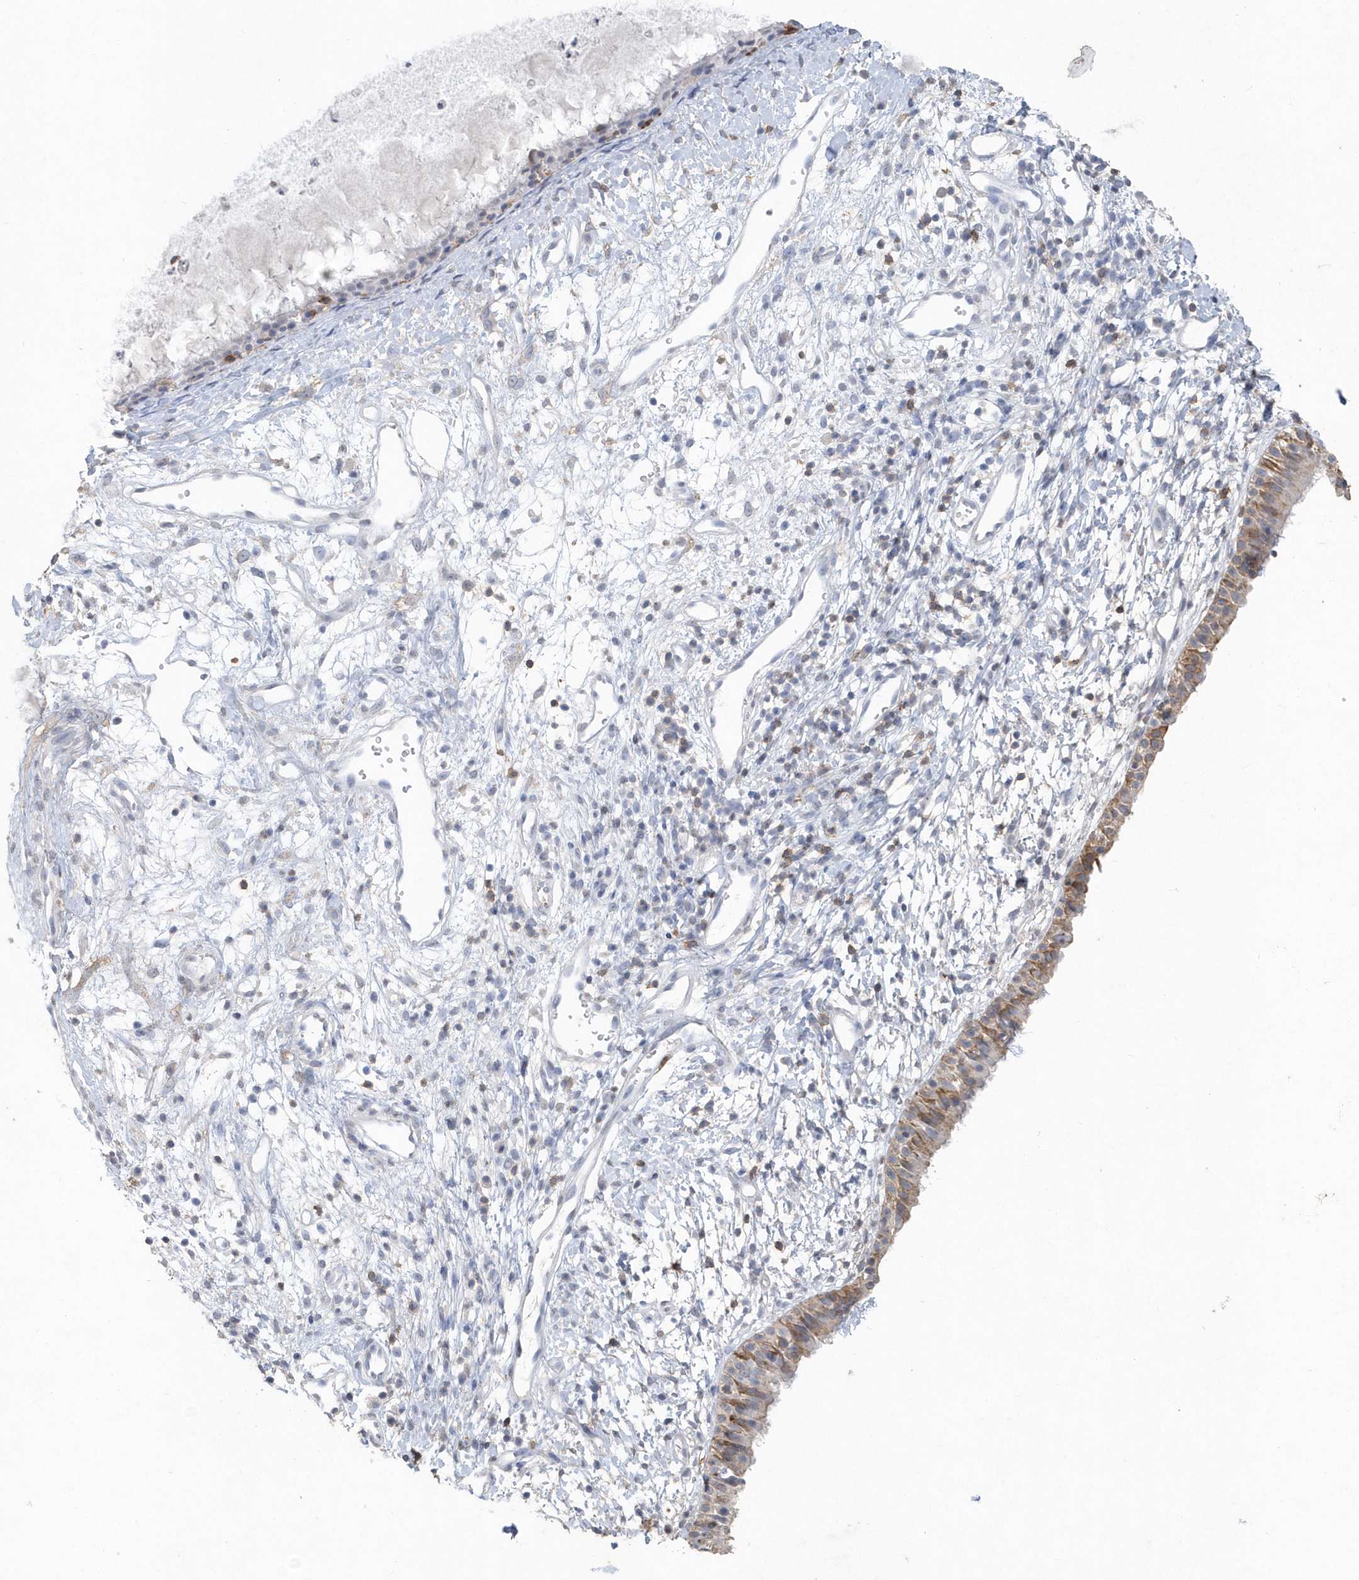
{"staining": {"intensity": "moderate", "quantity": ">75%", "location": "cytoplasmic/membranous"}, "tissue": "nasopharynx", "cell_type": "Respiratory epithelial cells", "image_type": "normal", "snomed": [{"axis": "morphology", "description": "Normal tissue, NOS"}, {"axis": "topography", "description": "Nasopharynx"}], "caption": "Immunohistochemical staining of benign human nasopharynx shows >75% levels of moderate cytoplasmic/membranous protein expression in approximately >75% of respiratory epithelial cells. The staining is performed using DAB (3,3'-diaminobenzidine) brown chromogen to label protein expression. The nuclei are counter-stained blue using hematoxylin.", "gene": "PDCD1", "patient": {"sex": "male", "age": 22}}